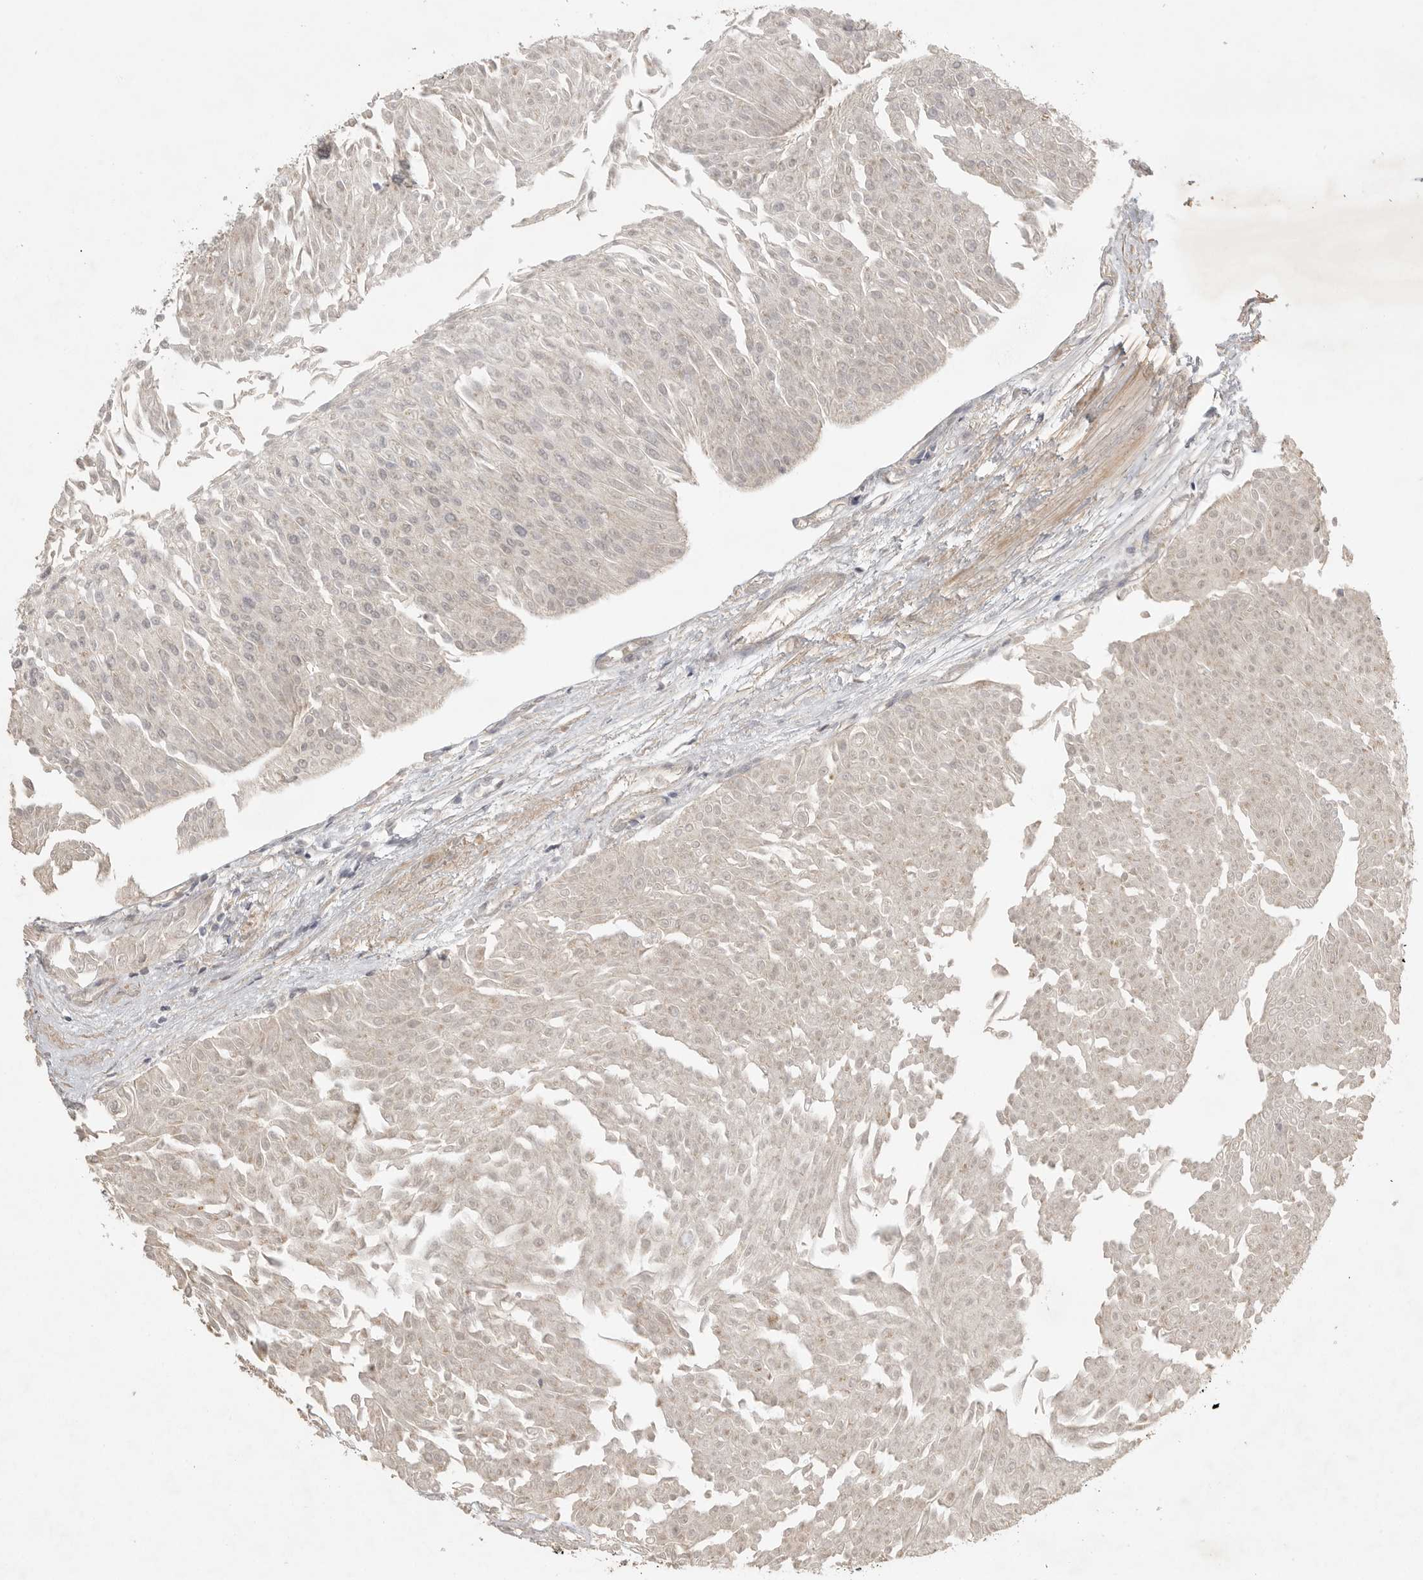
{"staining": {"intensity": "negative", "quantity": "none", "location": "none"}, "tissue": "urothelial cancer", "cell_type": "Tumor cells", "image_type": "cancer", "snomed": [{"axis": "morphology", "description": "Urothelial carcinoma, Low grade"}, {"axis": "topography", "description": "Urinary bladder"}], "caption": "Immunohistochemistry (IHC) of human urothelial cancer exhibits no expression in tumor cells. (Brightfield microscopy of DAB immunohistochemistry (IHC) at high magnification).", "gene": "POMP", "patient": {"sex": "male", "age": 67}}